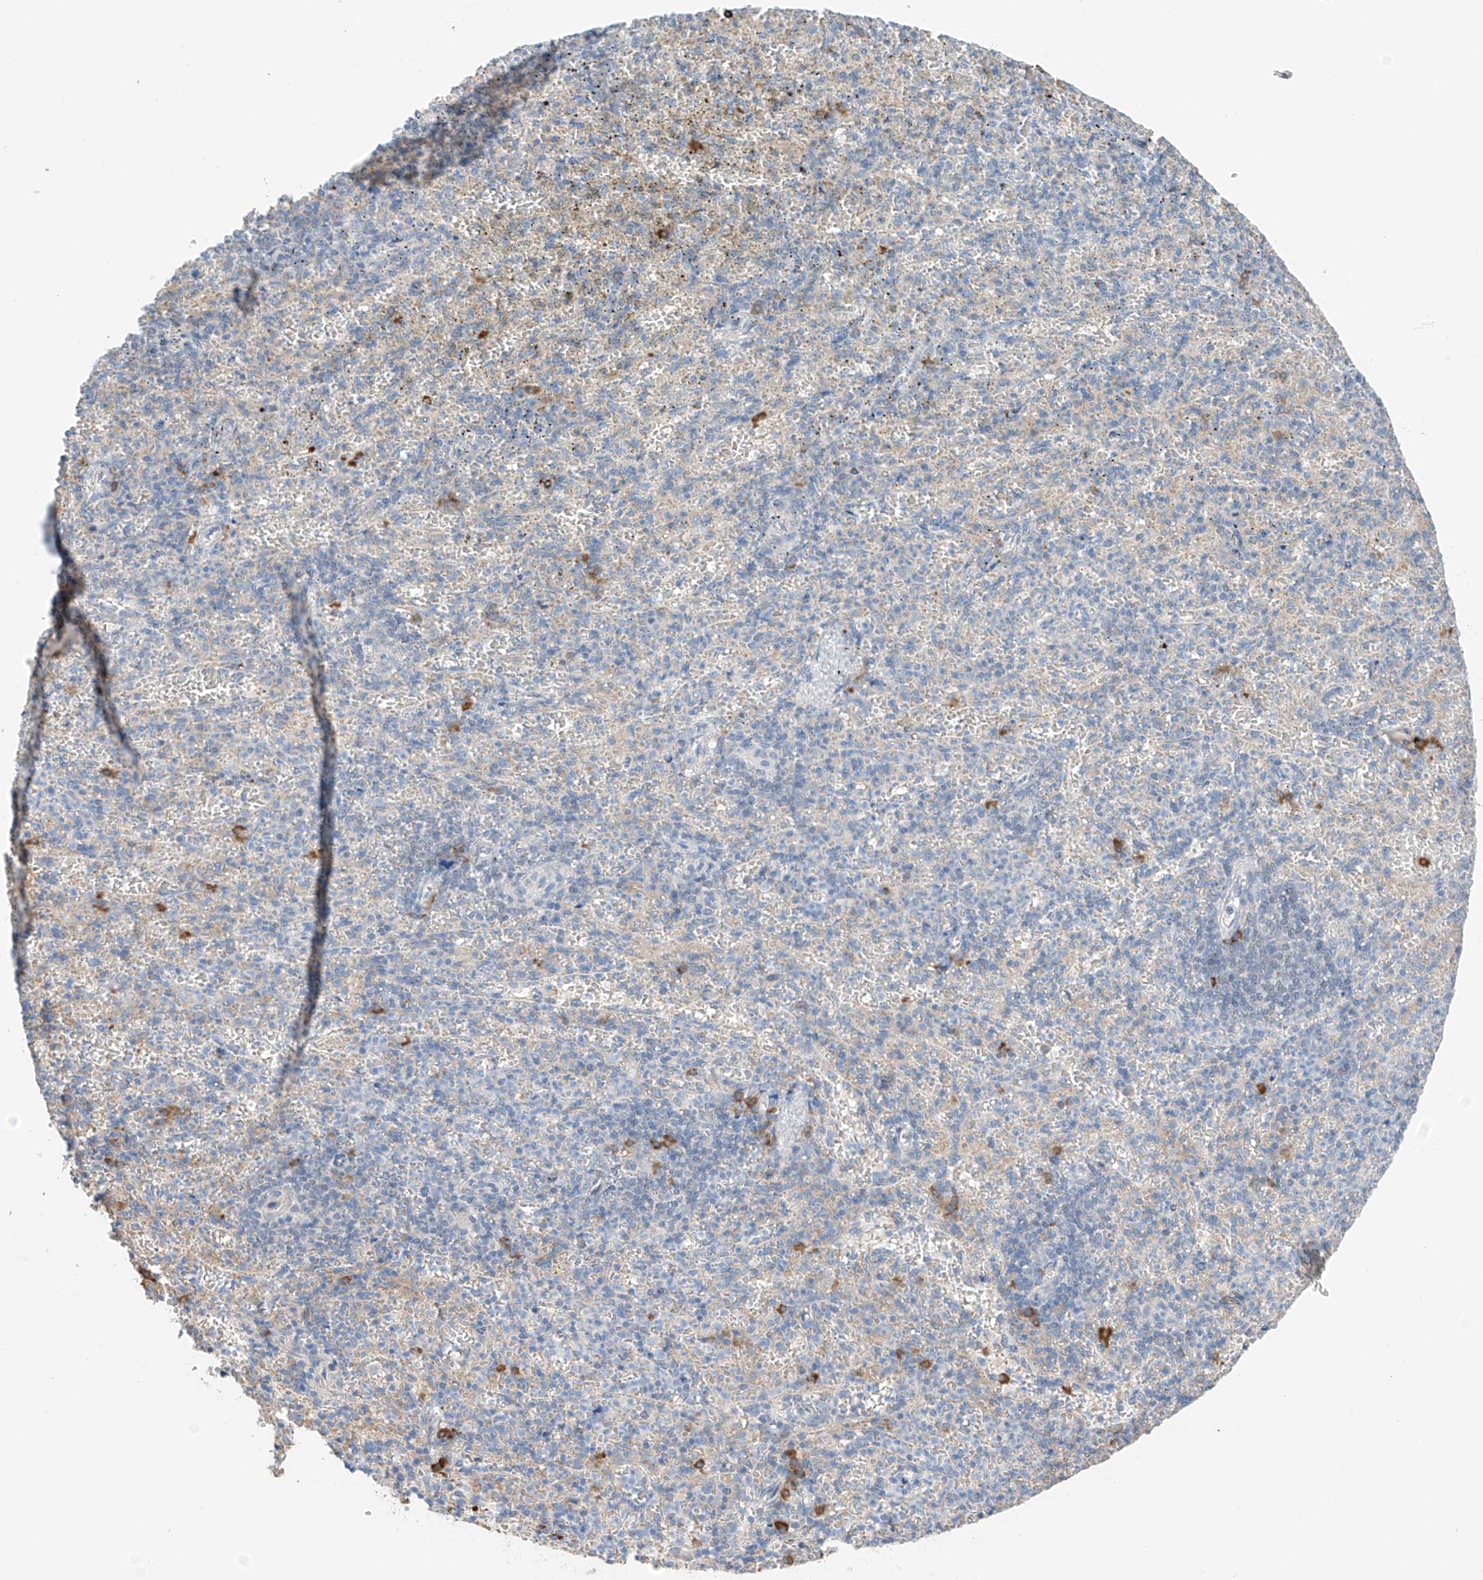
{"staining": {"intensity": "weak", "quantity": "<25%", "location": "cytoplasmic/membranous"}, "tissue": "spleen", "cell_type": "Cells in red pulp", "image_type": "normal", "snomed": [{"axis": "morphology", "description": "Normal tissue, NOS"}, {"axis": "topography", "description": "Spleen"}], "caption": "Cells in red pulp are negative for brown protein staining in unremarkable spleen. Brightfield microscopy of immunohistochemistry (IHC) stained with DAB (3,3'-diaminobenzidine) (brown) and hematoxylin (blue), captured at high magnification.", "gene": "REC8", "patient": {"sex": "female", "age": 74}}